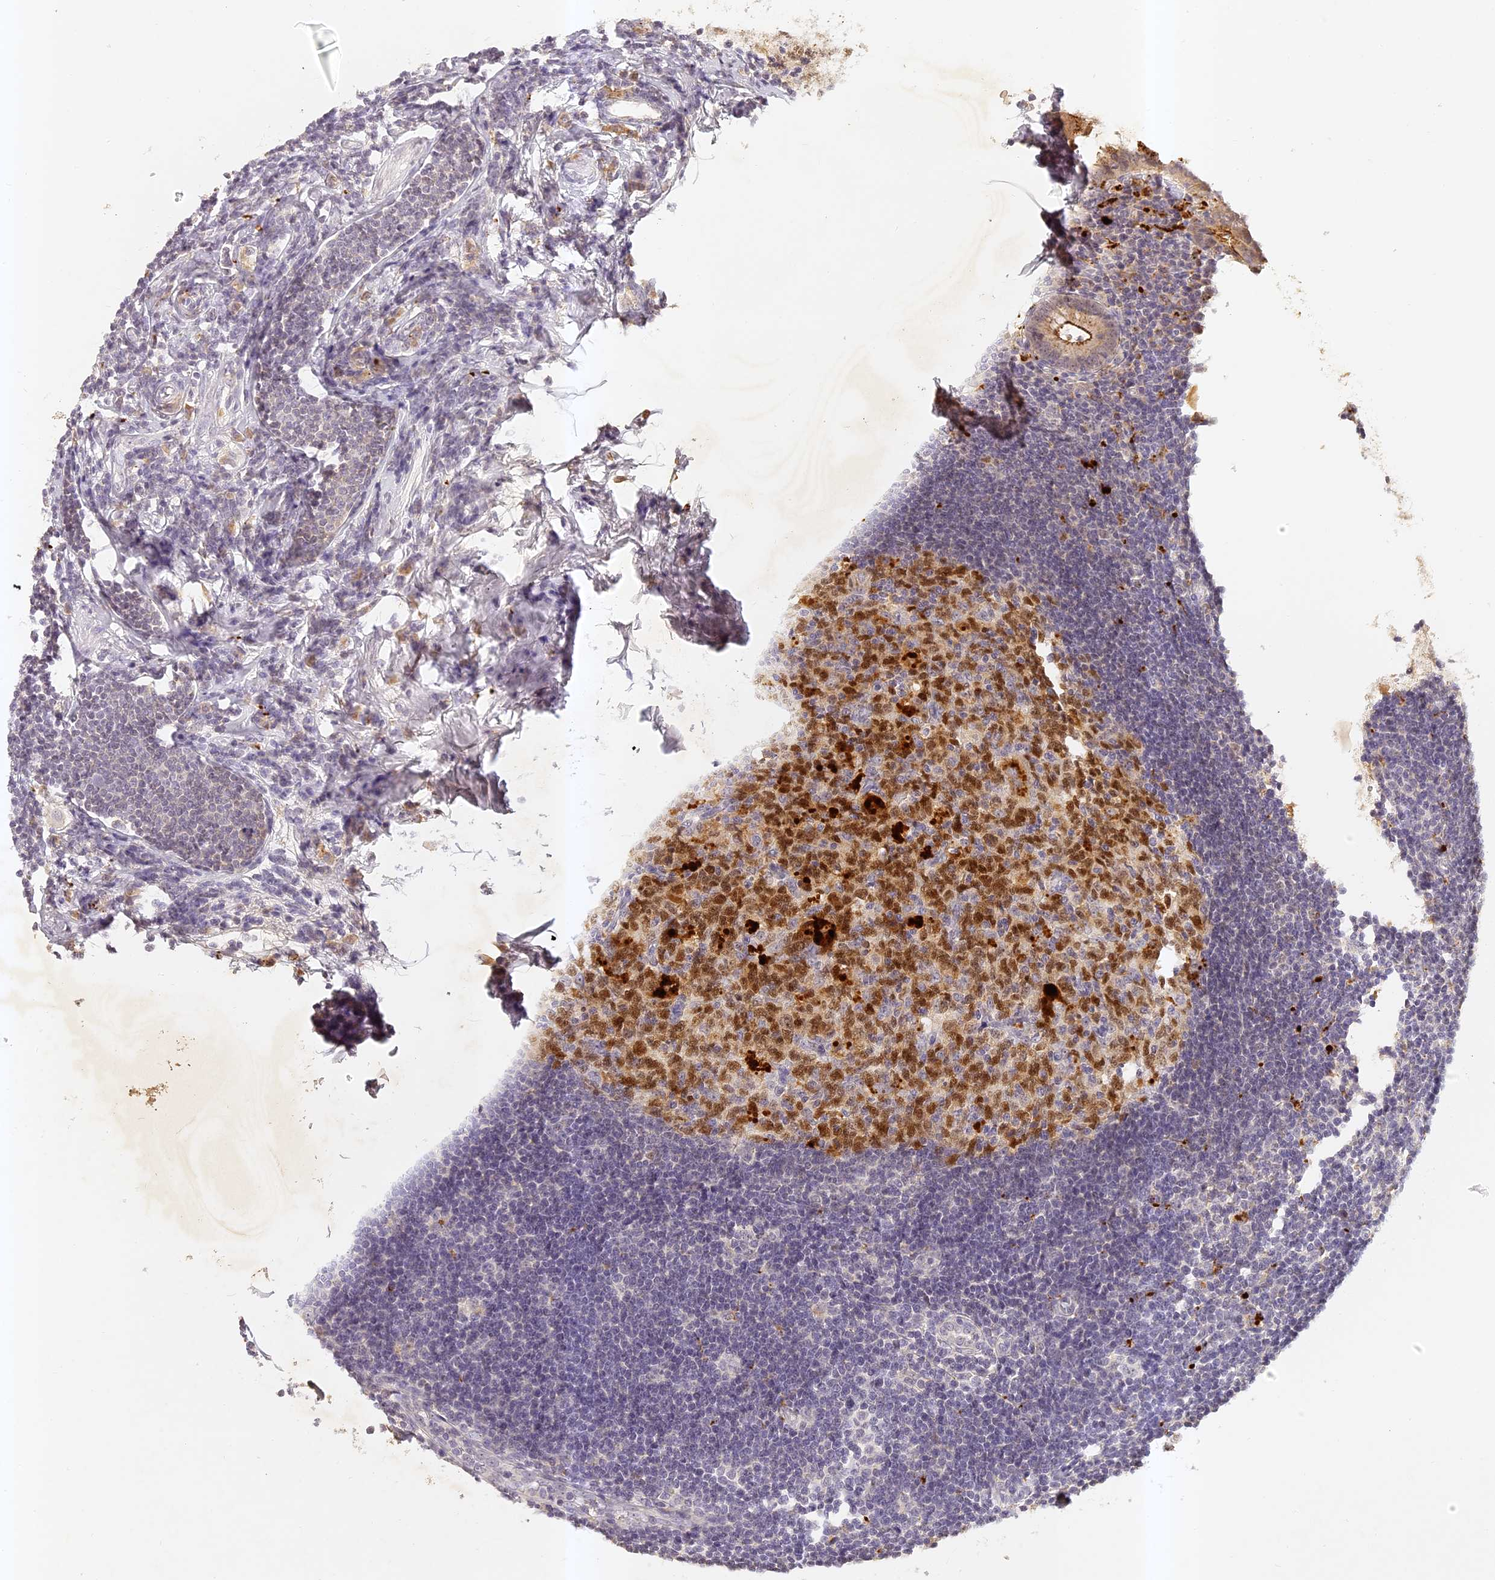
{"staining": {"intensity": "moderate", "quantity": "25%-75%", "location": "cytoplasmic/membranous"}, "tissue": "appendix", "cell_type": "Glandular cells", "image_type": "normal", "snomed": [{"axis": "morphology", "description": "Normal tissue, NOS"}, {"axis": "topography", "description": "Appendix"}], "caption": "High-power microscopy captured an immunohistochemistry (IHC) photomicrograph of normal appendix, revealing moderate cytoplasmic/membranous staining in approximately 25%-75% of glandular cells.", "gene": "ELL3", "patient": {"sex": "female", "age": 54}}